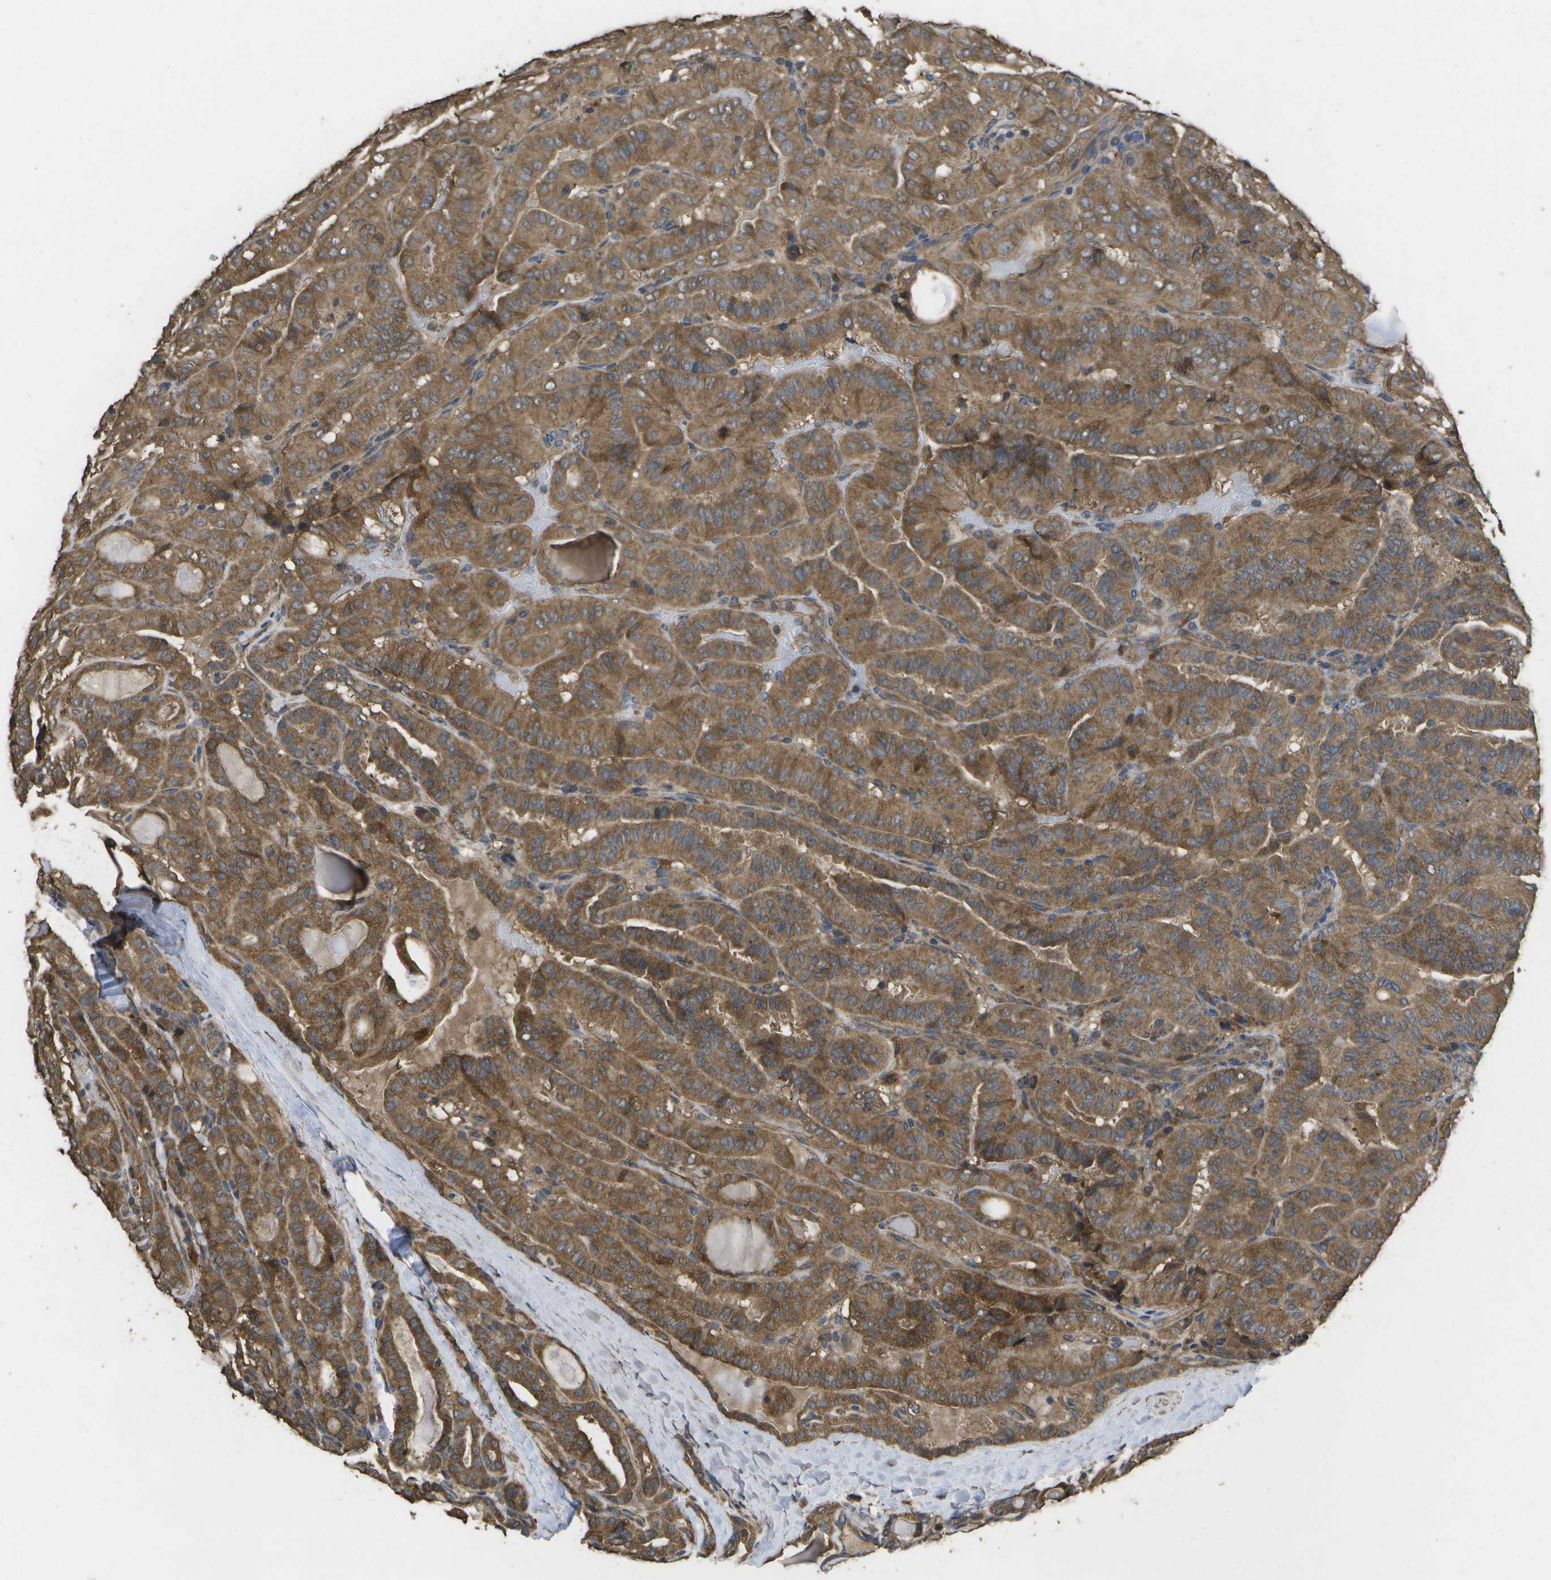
{"staining": {"intensity": "moderate", "quantity": ">75%", "location": "cytoplasmic/membranous"}, "tissue": "thyroid cancer", "cell_type": "Tumor cells", "image_type": "cancer", "snomed": [{"axis": "morphology", "description": "Papillary adenocarcinoma, NOS"}, {"axis": "topography", "description": "Thyroid gland"}], "caption": "Tumor cells exhibit medium levels of moderate cytoplasmic/membranous positivity in approximately >75% of cells in papillary adenocarcinoma (thyroid). The protein of interest is stained brown, and the nuclei are stained in blue (DAB (3,3'-diaminobenzidine) IHC with brightfield microscopy, high magnification).", "gene": "SACS", "patient": {"sex": "male", "age": 77}}